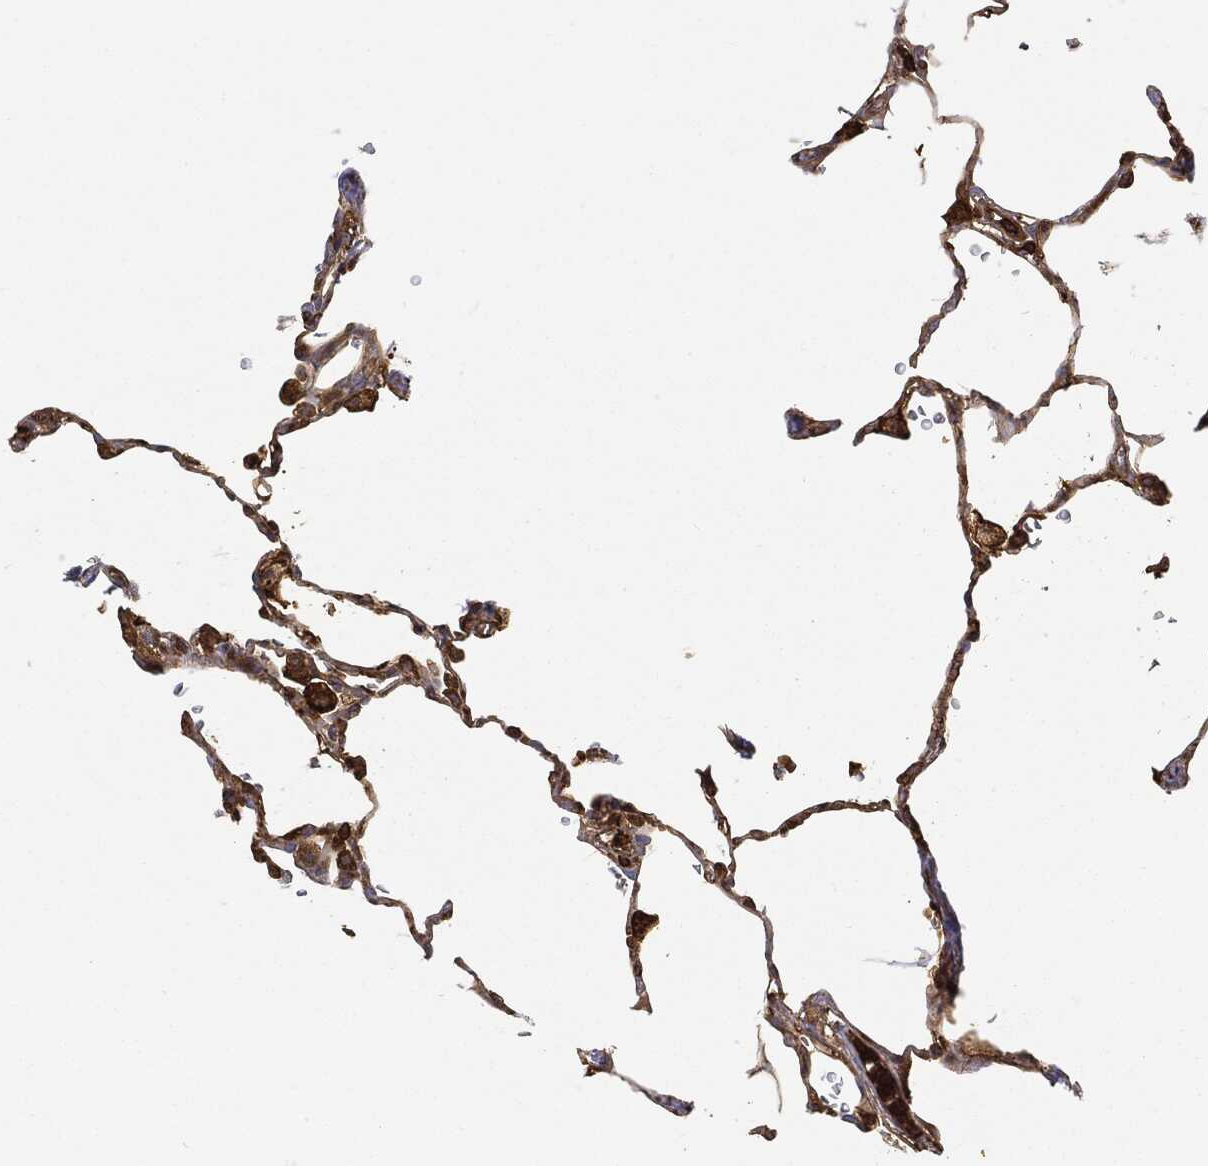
{"staining": {"intensity": "moderate", "quantity": "25%-75%", "location": "cytoplasmic/membranous"}, "tissue": "lung", "cell_type": "Alveolar cells", "image_type": "normal", "snomed": [{"axis": "morphology", "description": "Normal tissue, NOS"}, {"axis": "morphology", "description": "Adenocarcinoma, metastatic, NOS"}, {"axis": "topography", "description": "Lung"}], "caption": "Immunohistochemical staining of benign human lung shows 25%-75% levels of moderate cytoplasmic/membranous protein staining in about 25%-75% of alveolar cells.", "gene": "WDR1", "patient": {"sex": "male", "age": 45}}